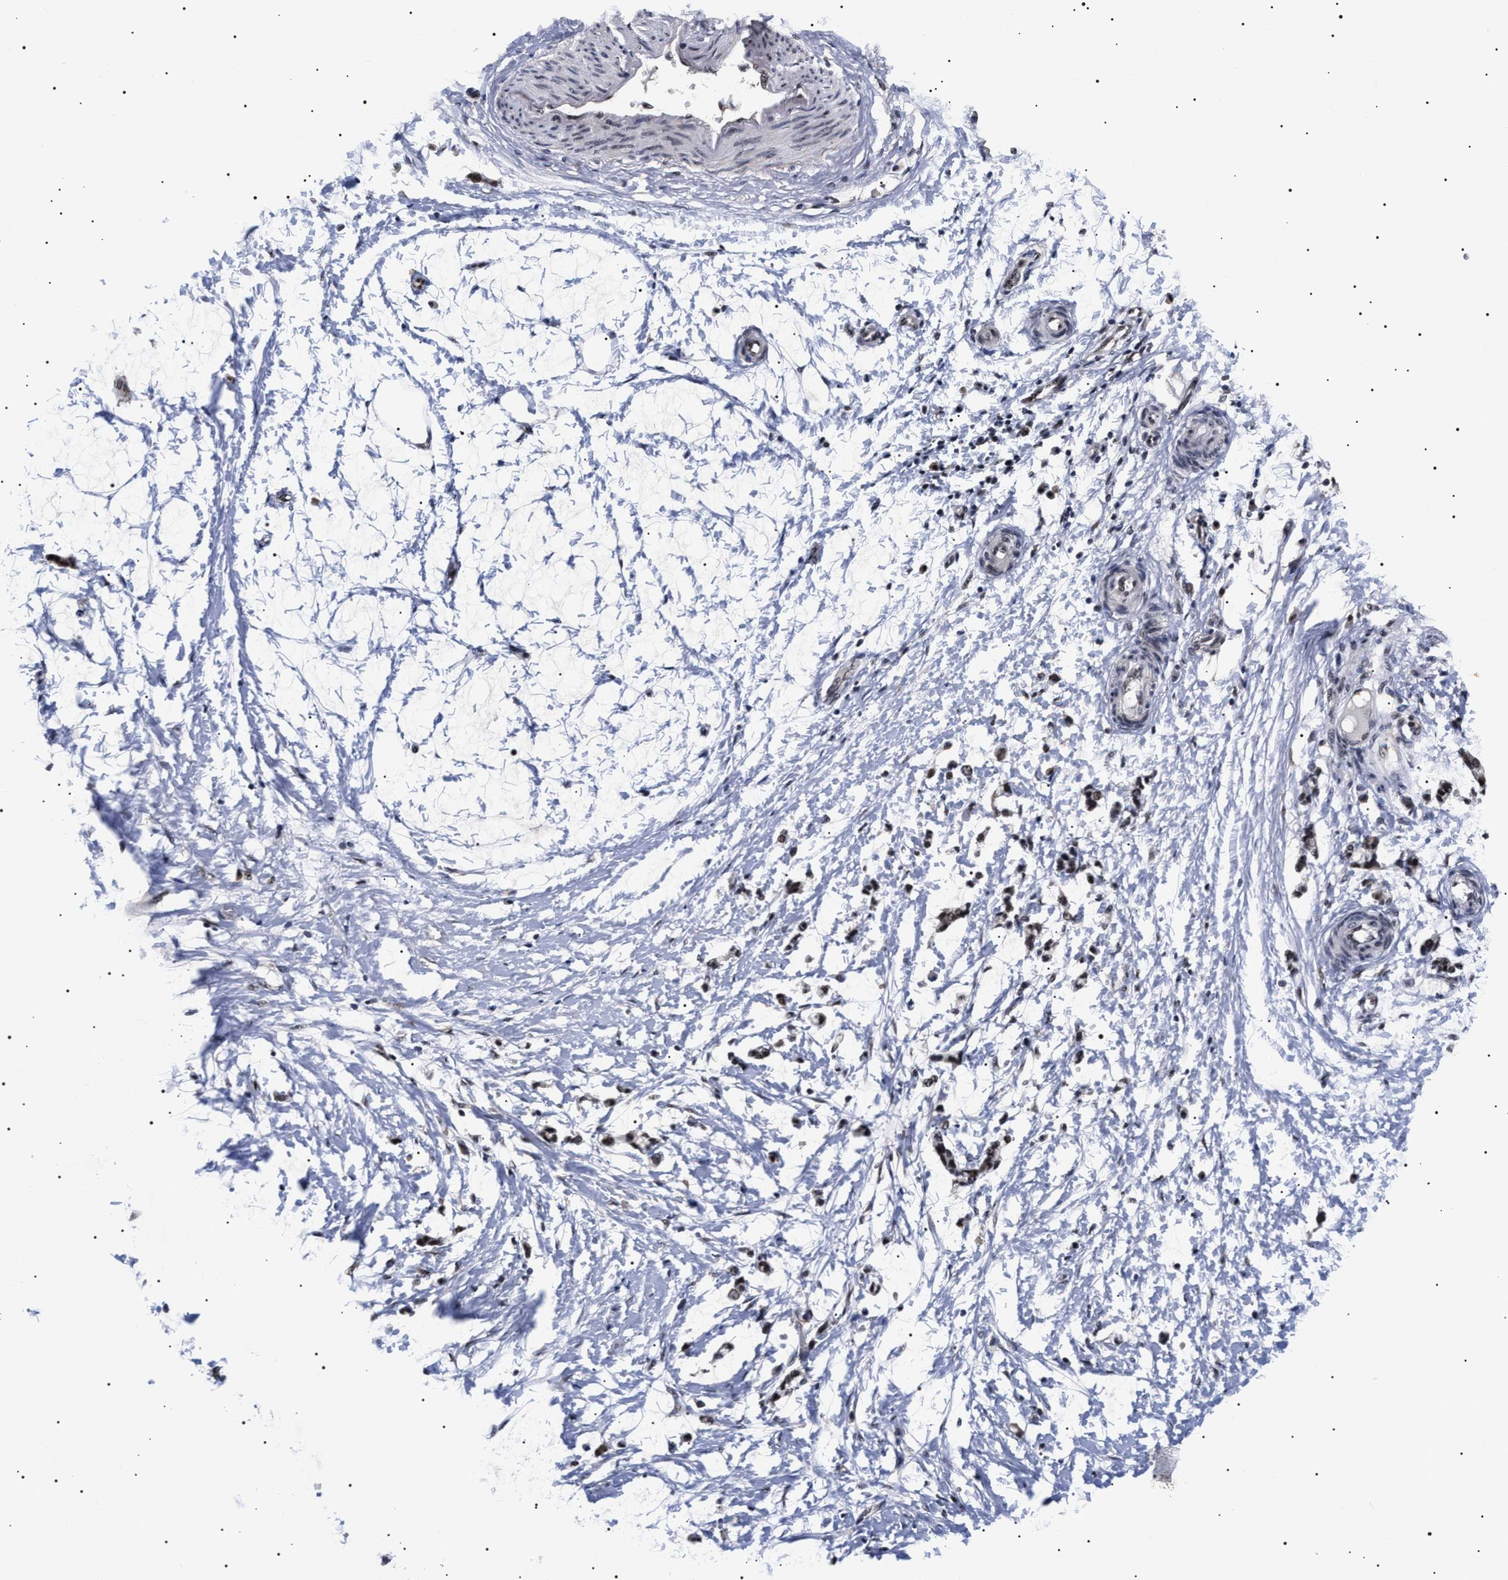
{"staining": {"intensity": "negative", "quantity": "none", "location": "none"}, "tissue": "adipose tissue", "cell_type": "Adipocytes", "image_type": "normal", "snomed": [{"axis": "morphology", "description": "Normal tissue, NOS"}, {"axis": "morphology", "description": "Adenocarcinoma, NOS"}, {"axis": "topography", "description": "Colon"}, {"axis": "topography", "description": "Peripheral nerve tissue"}], "caption": "There is no significant staining in adipocytes of adipose tissue.", "gene": "CAAP1", "patient": {"sex": "male", "age": 14}}